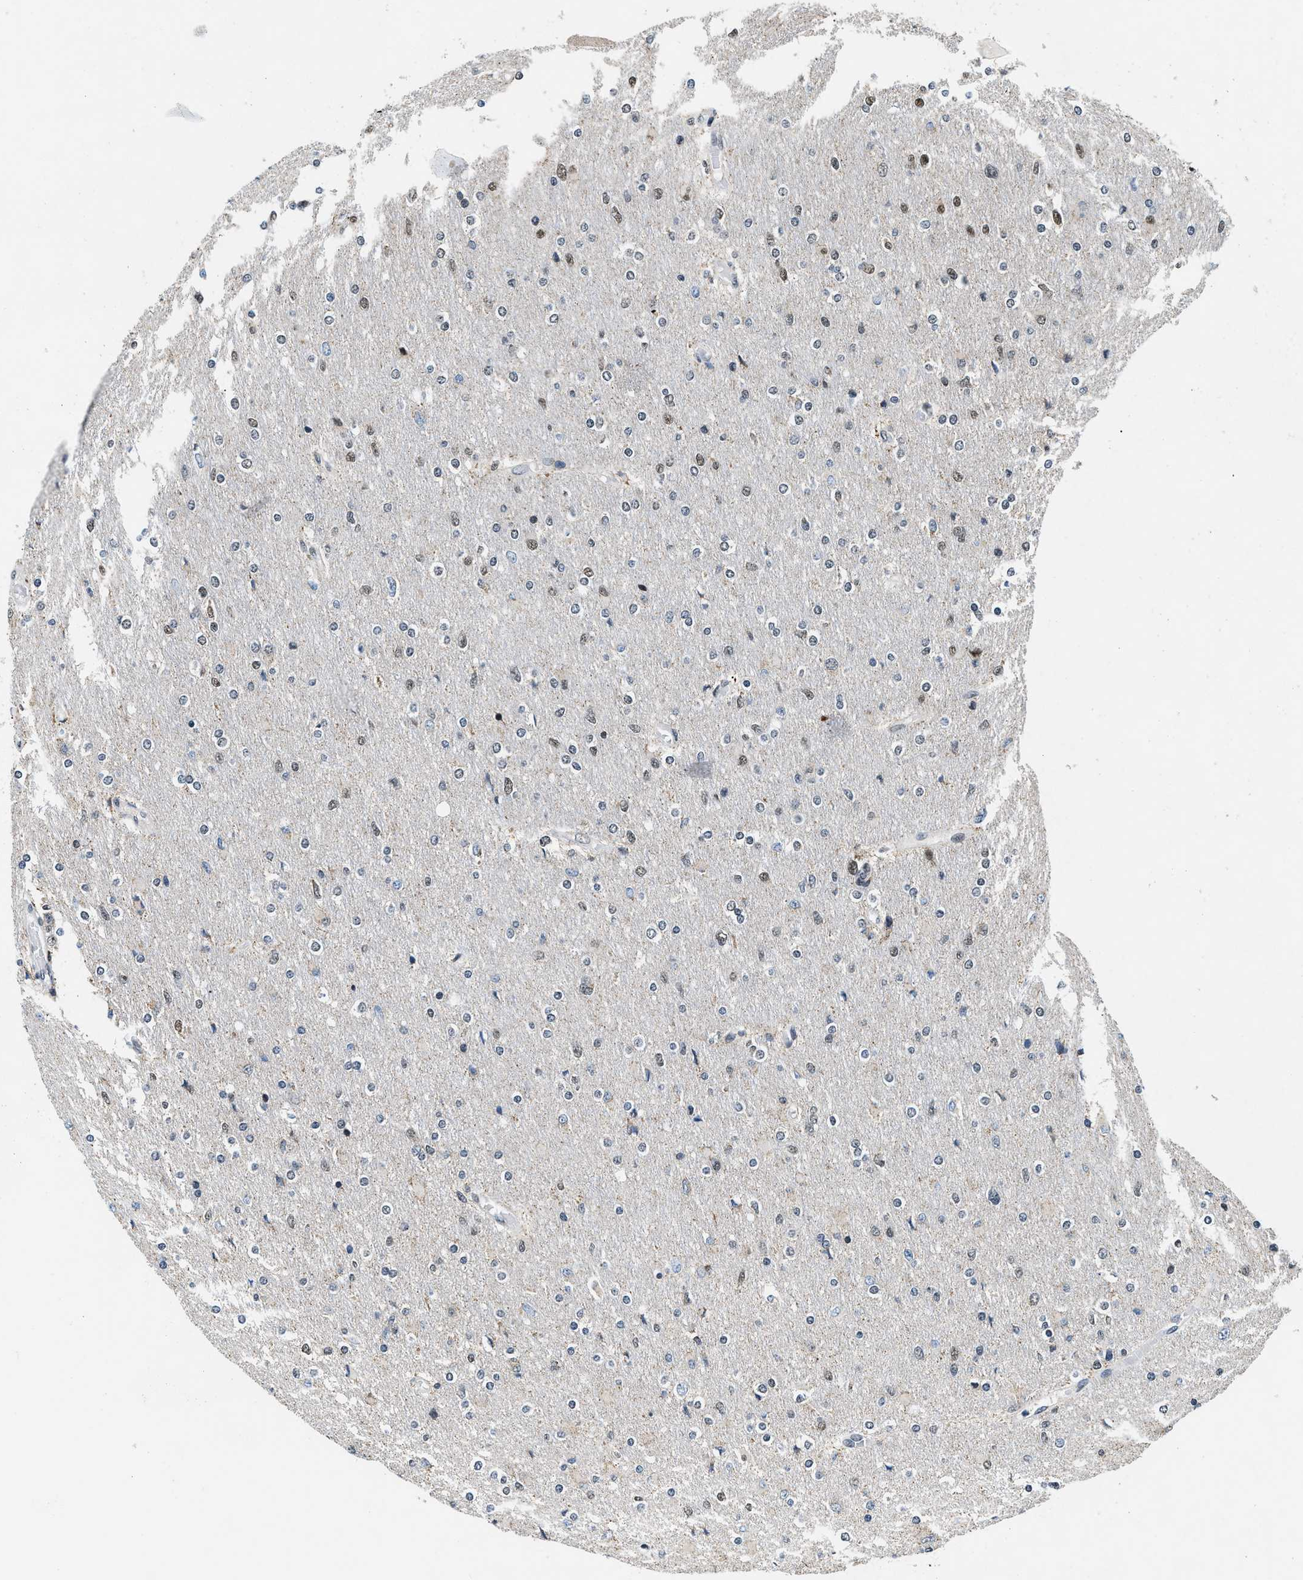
{"staining": {"intensity": "moderate", "quantity": "25%-75%", "location": "nuclear"}, "tissue": "glioma", "cell_type": "Tumor cells", "image_type": "cancer", "snomed": [{"axis": "morphology", "description": "Glioma, malignant, High grade"}, {"axis": "topography", "description": "Cerebral cortex"}], "caption": "Immunohistochemistry (IHC) (DAB (3,3'-diaminobenzidine)) staining of human glioma demonstrates moderate nuclear protein expression in approximately 25%-75% of tumor cells.", "gene": "KDM3B", "patient": {"sex": "female", "age": 36}}